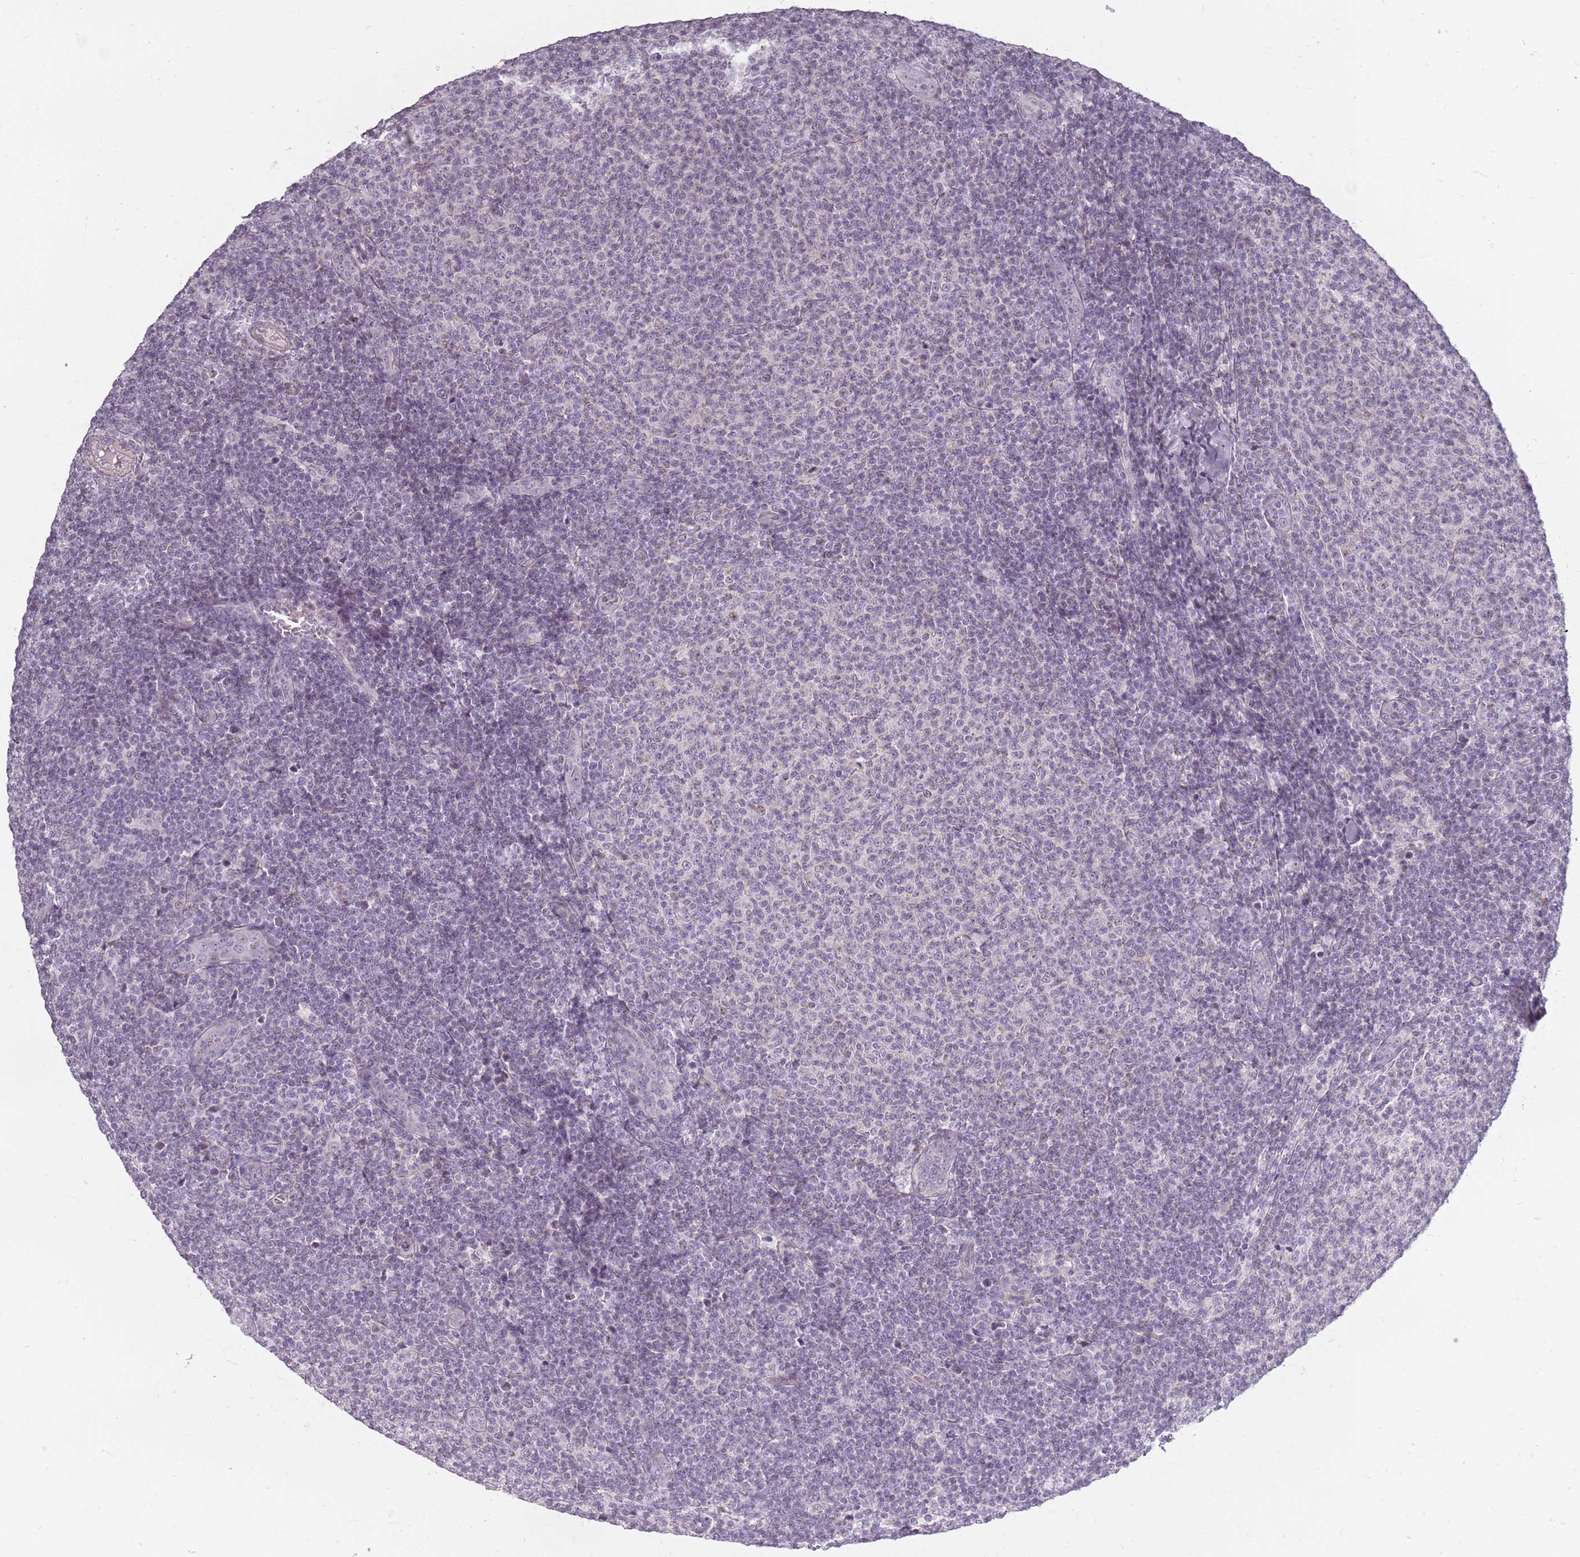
{"staining": {"intensity": "negative", "quantity": "none", "location": "none"}, "tissue": "lymphoma", "cell_type": "Tumor cells", "image_type": "cancer", "snomed": [{"axis": "morphology", "description": "Malignant lymphoma, non-Hodgkin's type, Low grade"}, {"axis": "topography", "description": "Lymph node"}], "caption": "High magnification brightfield microscopy of lymphoma stained with DAB (3,3'-diaminobenzidine) (brown) and counterstained with hematoxylin (blue): tumor cells show no significant expression.", "gene": "SYNGR3", "patient": {"sex": "male", "age": 66}}